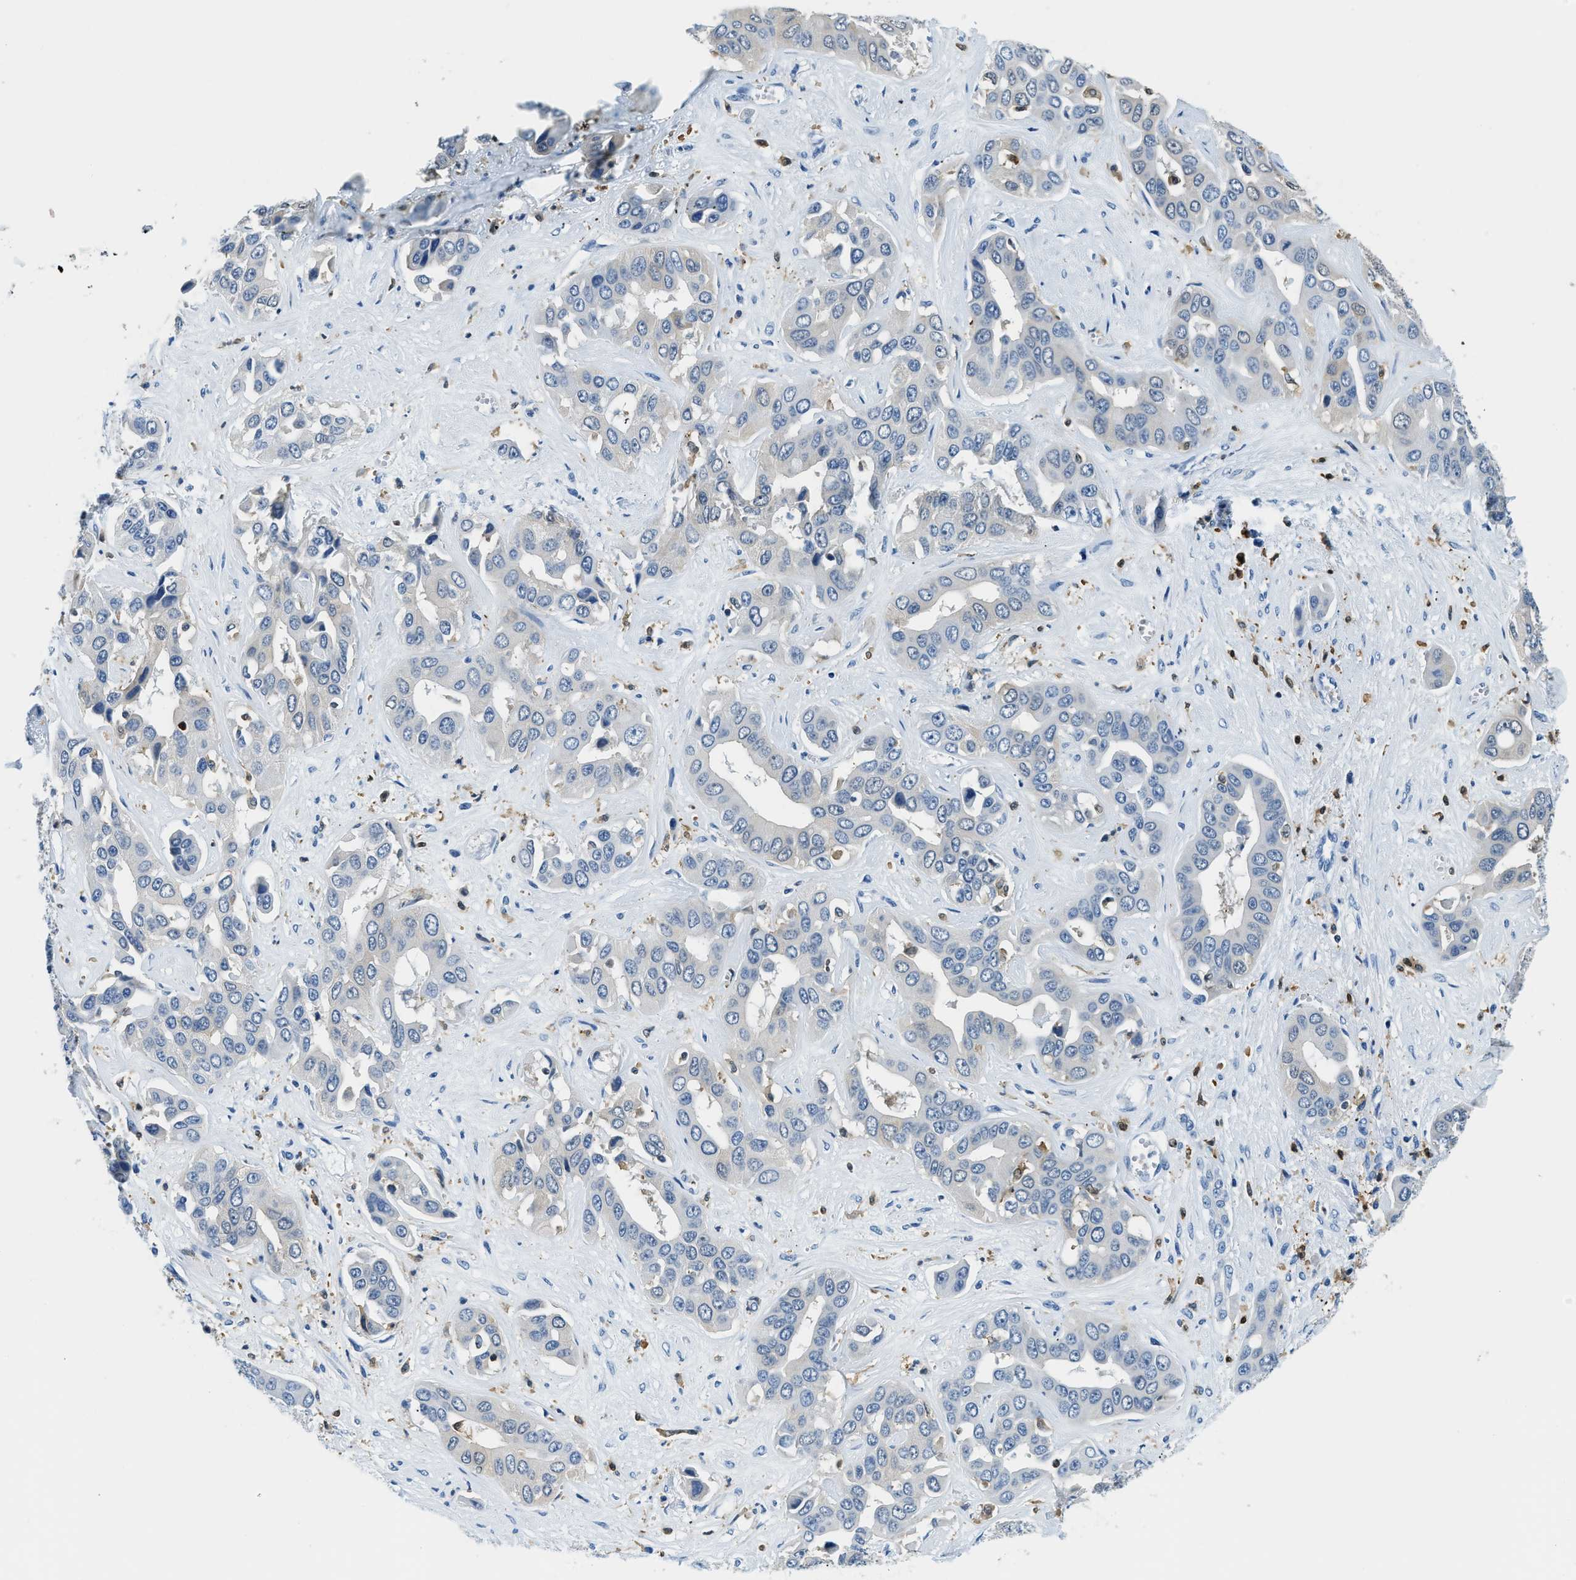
{"staining": {"intensity": "negative", "quantity": "none", "location": "none"}, "tissue": "liver cancer", "cell_type": "Tumor cells", "image_type": "cancer", "snomed": [{"axis": "morphology", "description": "Cholangiocarcinoma"}, {"axis": "topography", "description": "Liver"}], "caption": "There is no significant staining in tumor cells of liver cholangiocarcinoma.", "gene": "CAPG", "patient": {"sex": "female", "age": 52}}